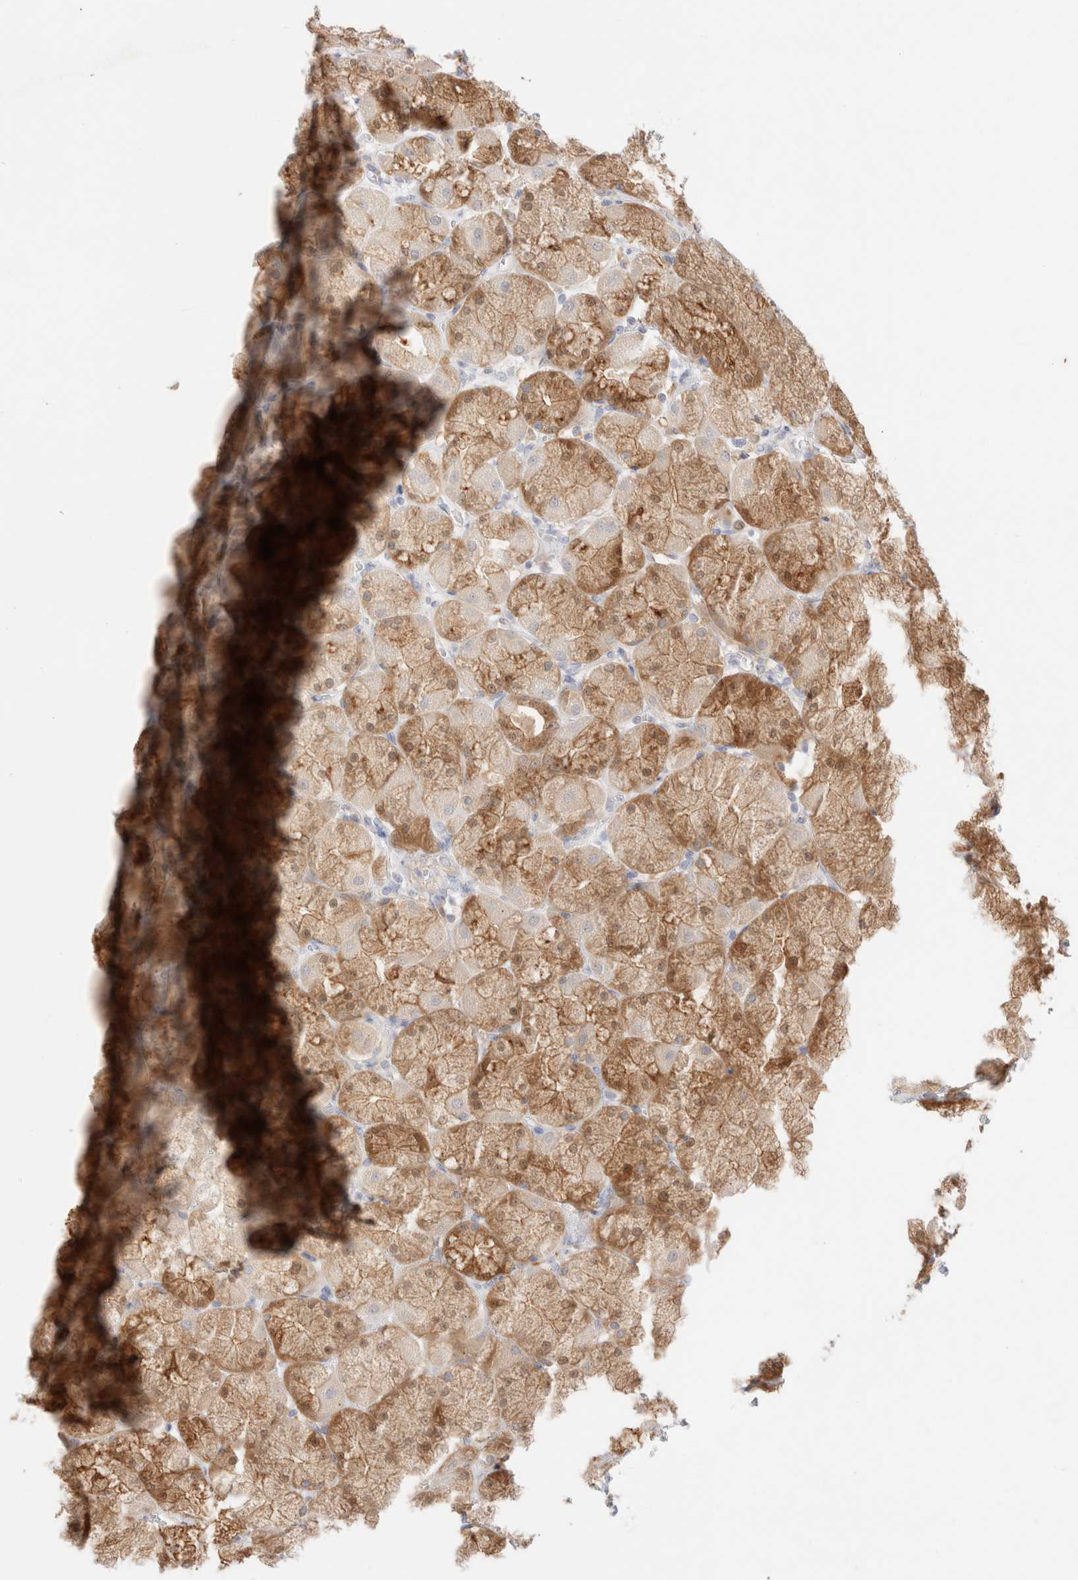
{"staining": {"intensity": "moderate", "quantity": ">75%", "location": "cytoplasmic/membranous"}, "tissue": "stomach", "cell_type": "Glandular cells", "image_type": "normal", "snomed": [{"axis": "morphology", "description": "Normal tissue, NOS"}, {"axis": "topography", "description": "Stomach, upper"}], "caption": "Immunohistochemical staining of normal stomach demonstrates medium levels of moderate cytoplasmic/membranous expression in approximately >75% of glandular cells. Nuclei are stained in blue.", "gene": "EFCAB13", "patient": {"sex": "female", "age": 56}}